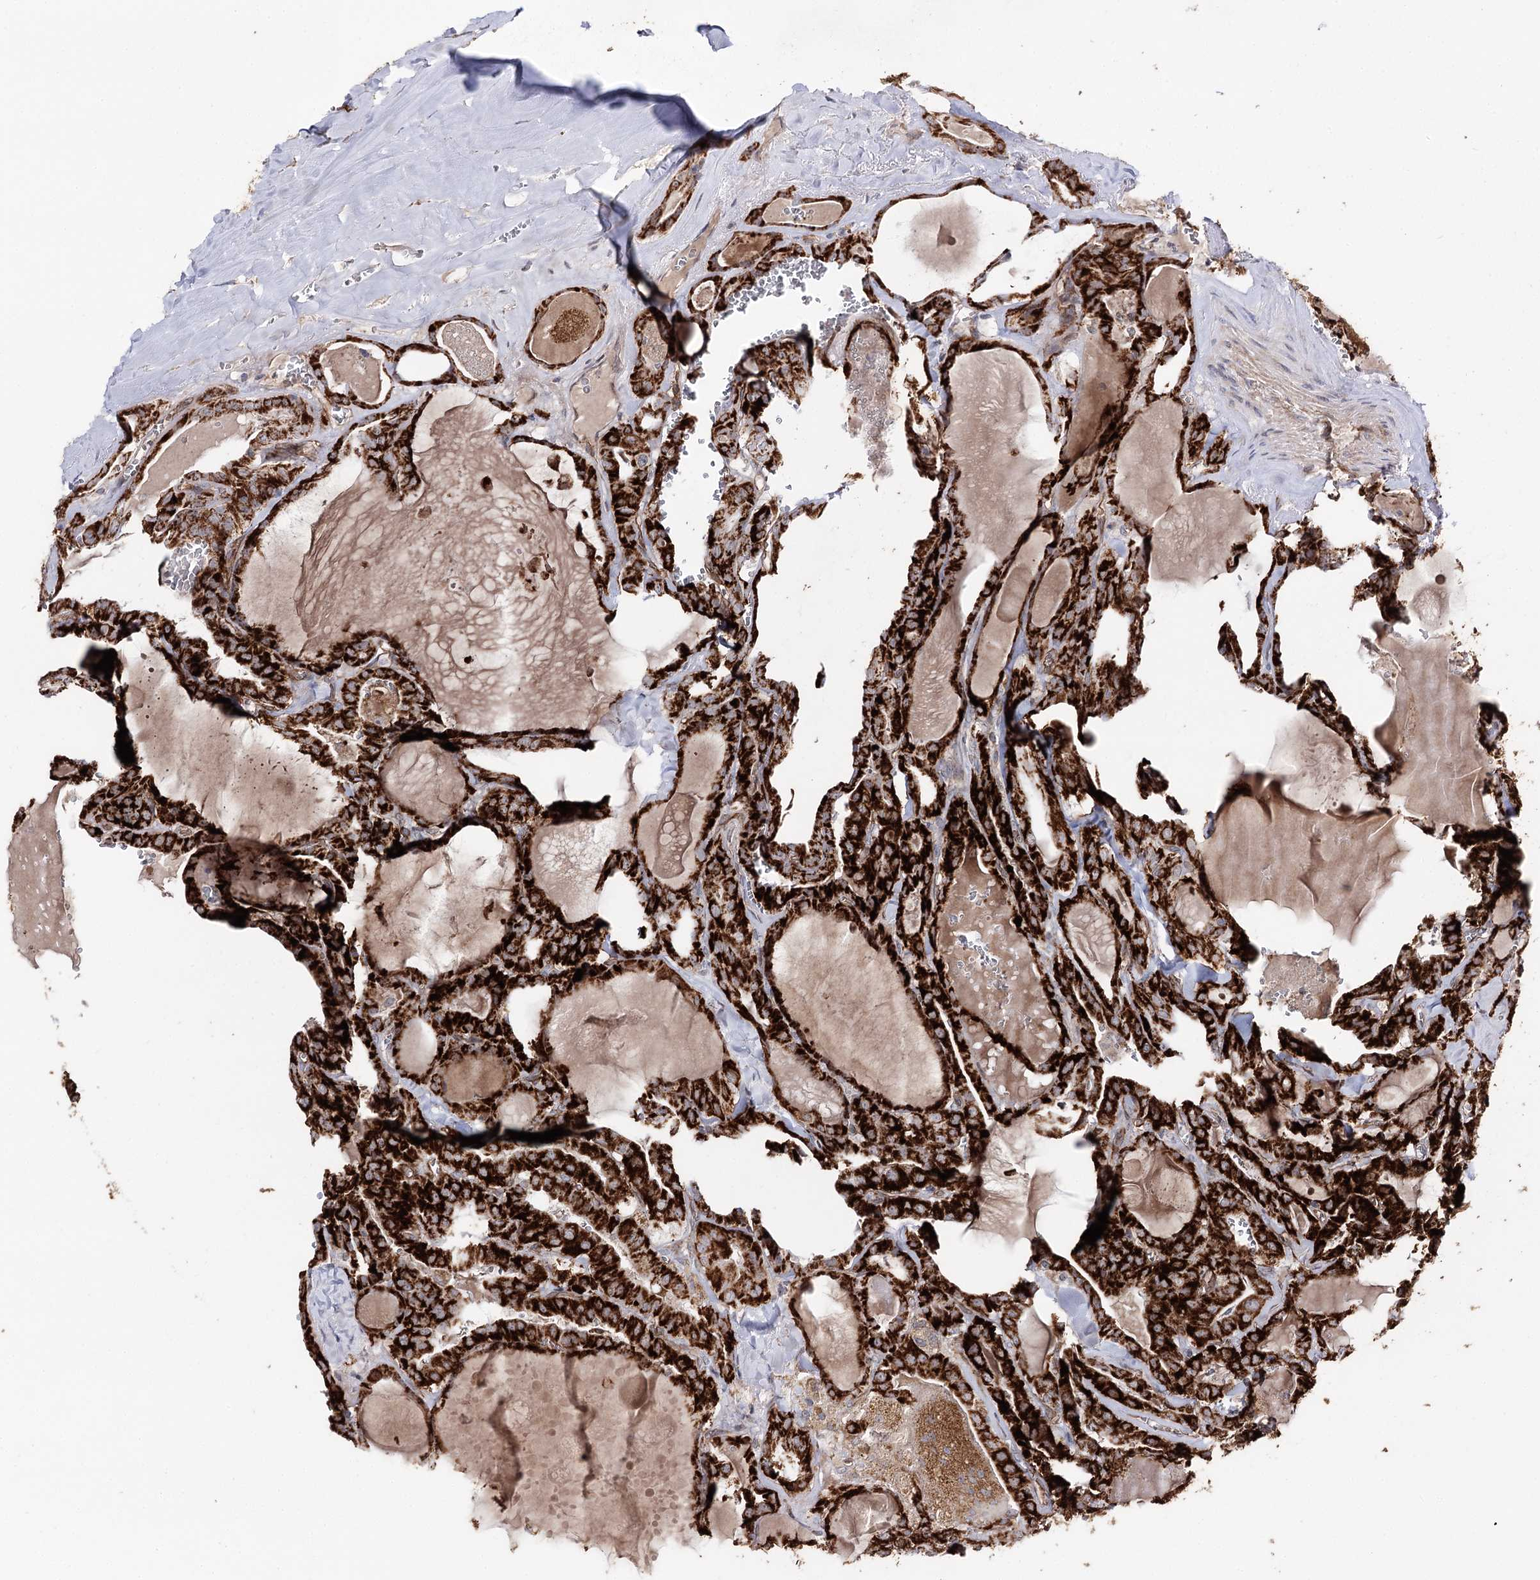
{"staining": {"intensity": "strong", "quantity": ">75%", "location": "cytoplasmic/membranous"}, "tissue": "thyroid cancer", "cell_type": "Tumor cells", "image_type": "cancer", "snomed": [{"axis": "morphology", "description": "Papillary adenocarcinoma, NOS"}, {"axis": "topography", "description": "Thyroid gland"}], "caption": "Strong cytoplasmic/membranous expression is present in about >75% of tumor cells in papillary adenocarcinoma (thyroid).", "gene": "CBR4", "patient": {"sex": "male", "age": 52}}